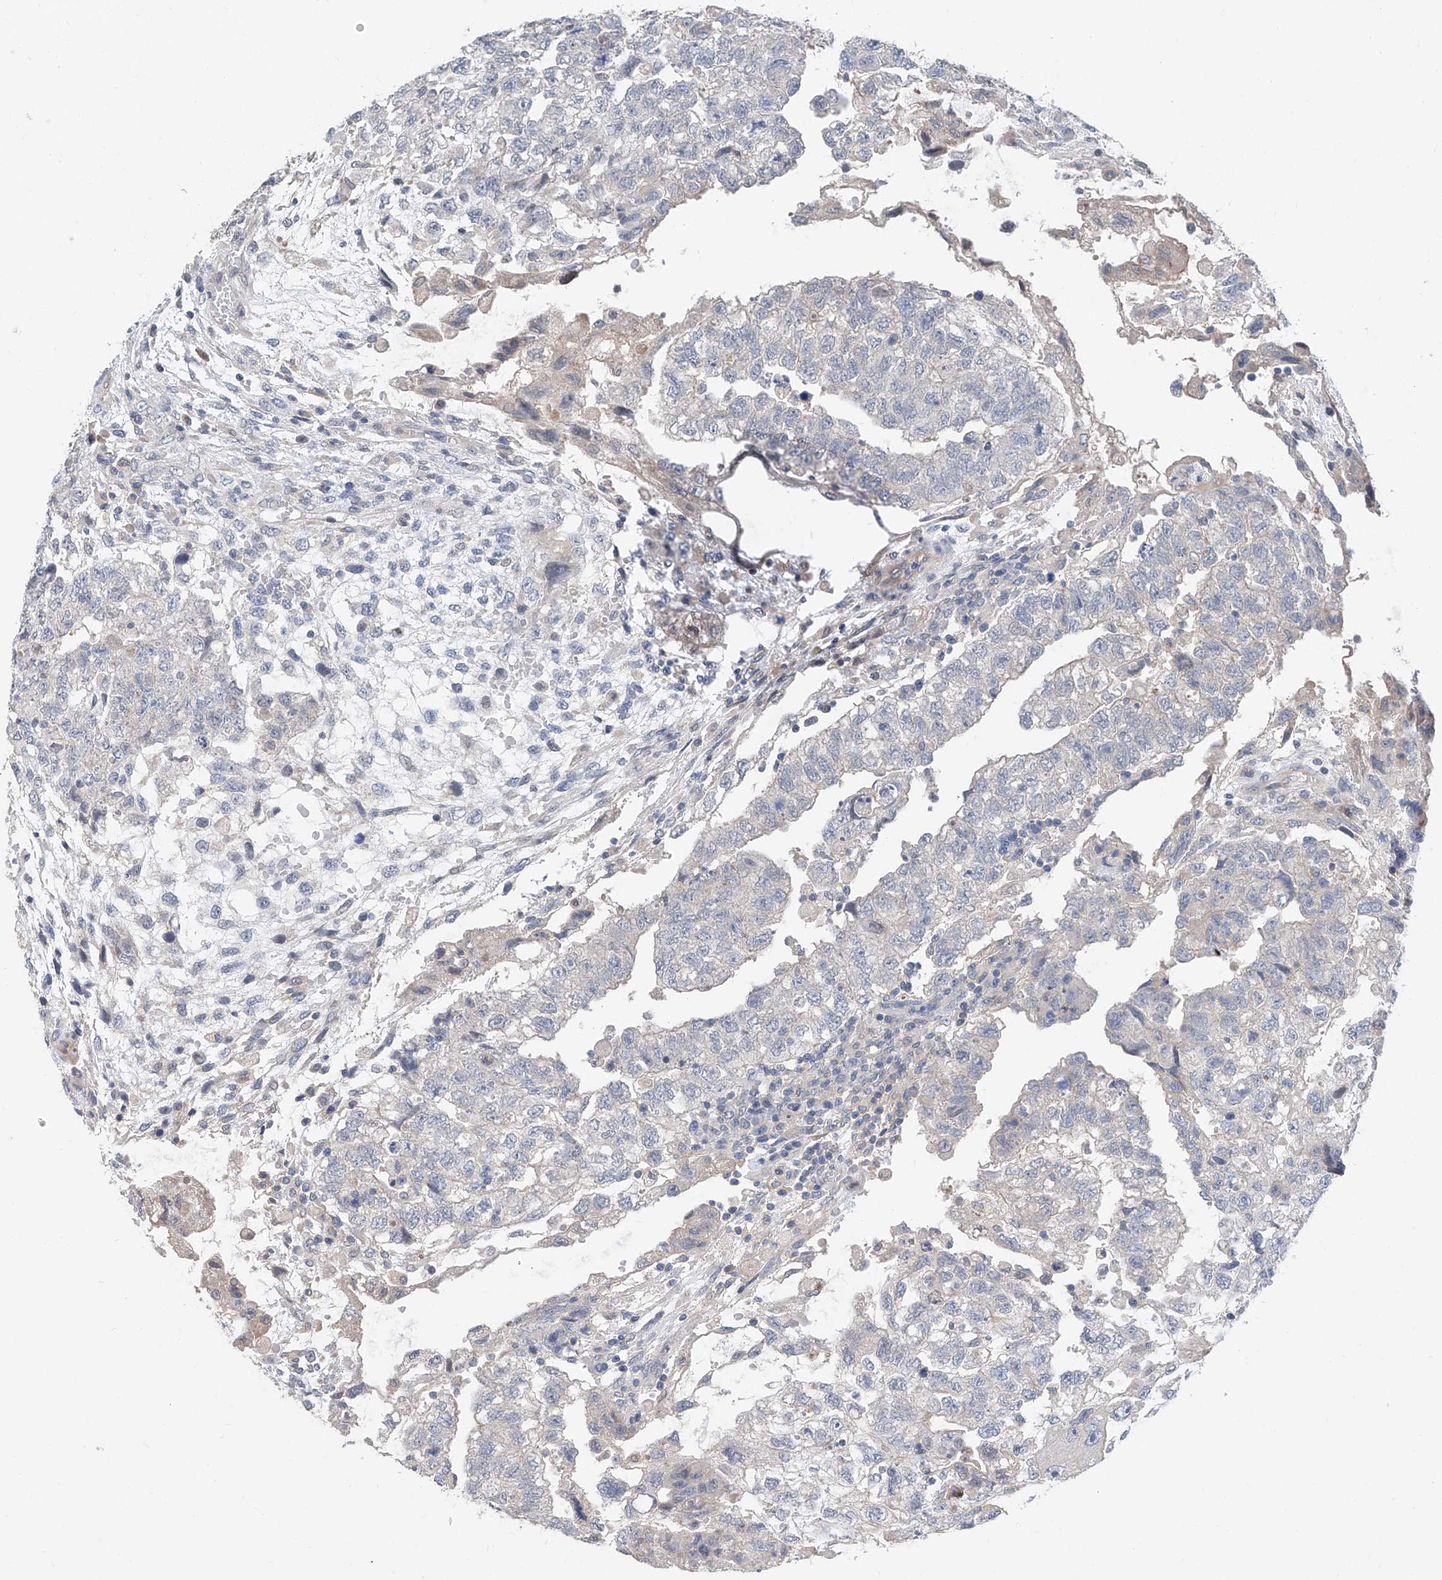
{"staining": {"intensity": "negative", "quantity": "none", "location": "none"}, "tissue": "testis cancer", "cell_type": "Tumor cells", "image_type": "cancer", "snomed": [{"axis": "morphology", "description": "Carcinoma, Embryonal, NOS"}, {"axis": "topography", "description": "Testis"}], "caption": "IHC of human testis embryonal carcinoma demonstrates no staining in tumor cells.", "gene": "FUCA2", "patient": {"sex": "male", "age": 36}}